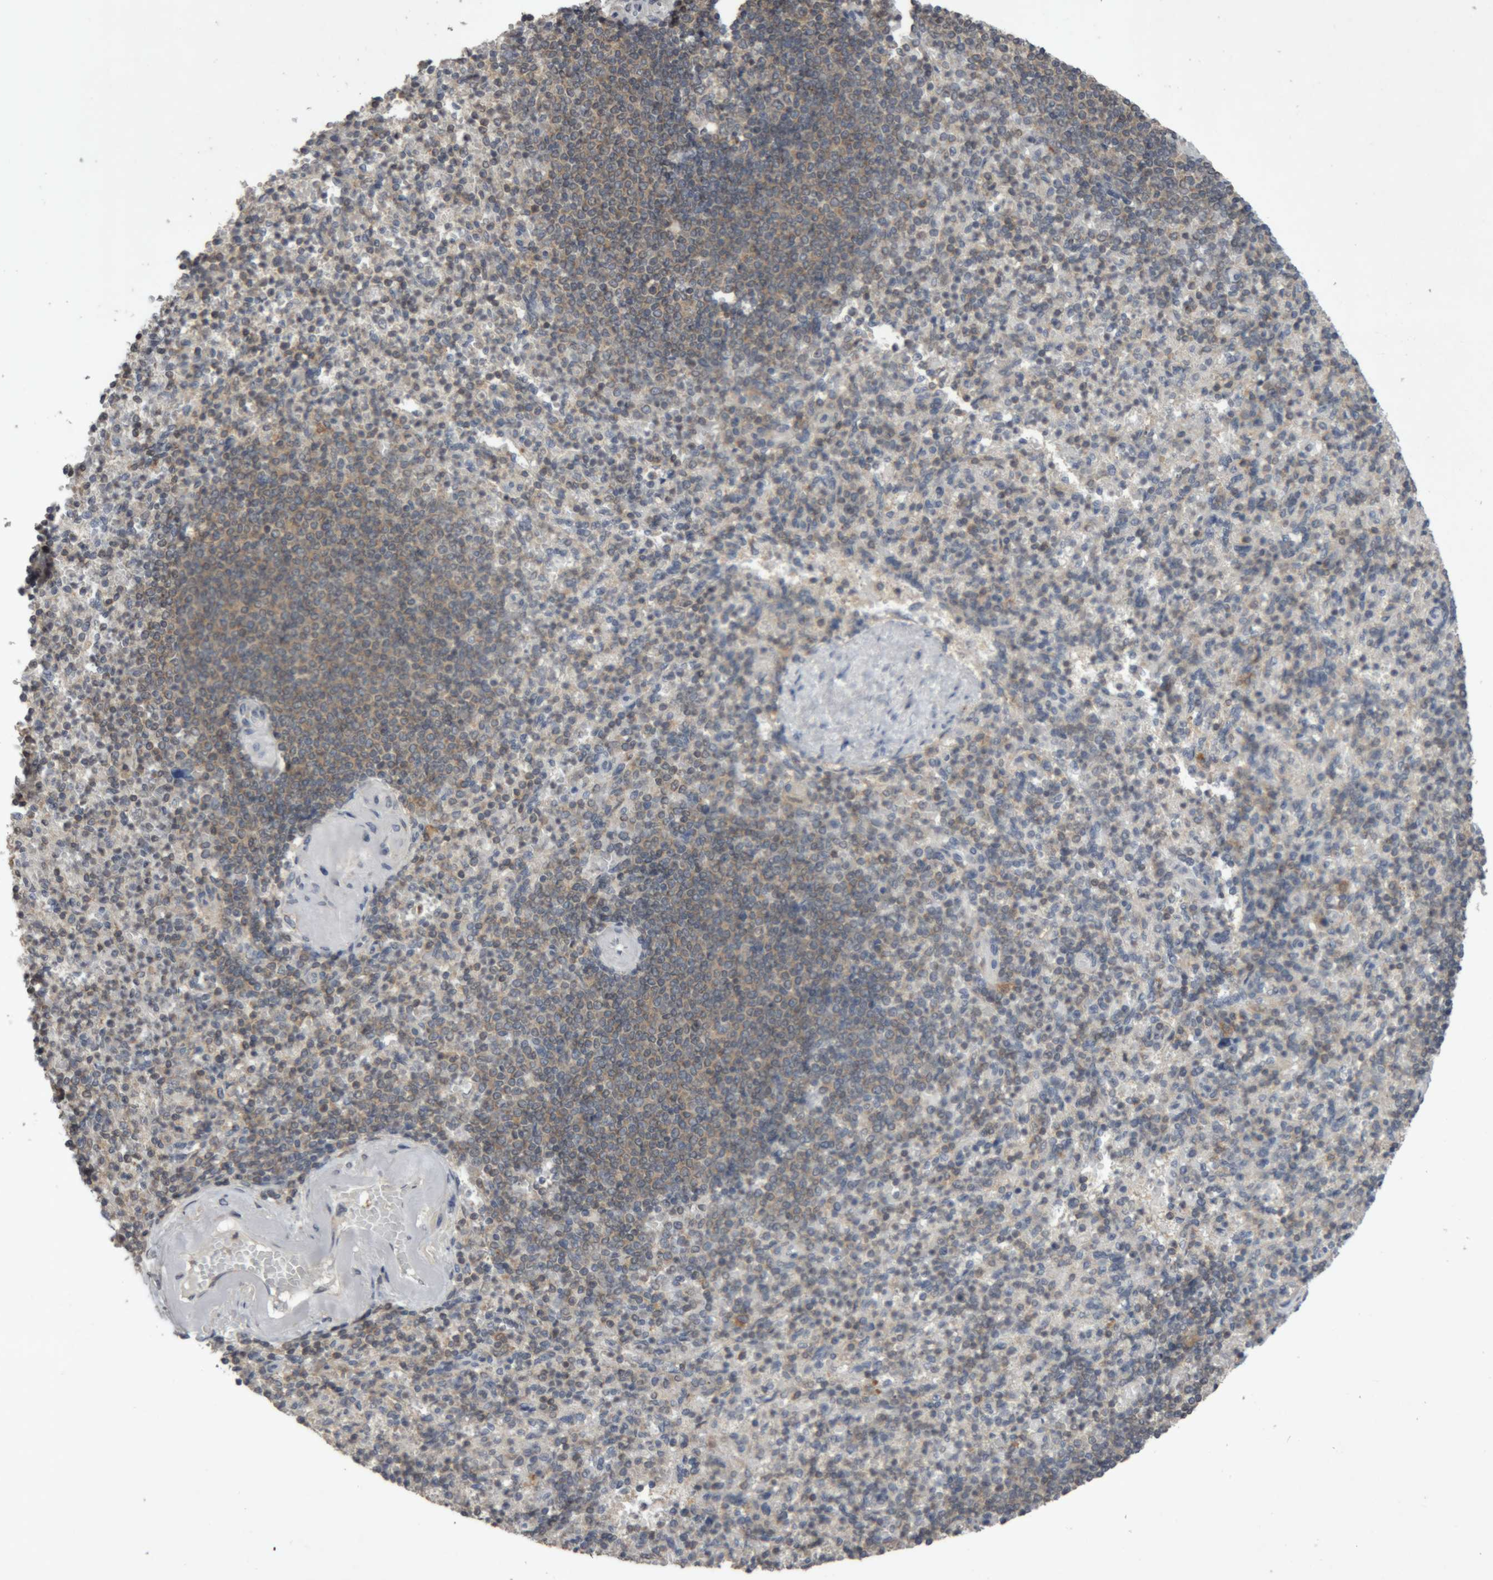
{"staining": {"intensity": "weak", "quantity": "25%-75%", "location": "cytoplasmic/membranous"}, "tissue": "spleen", "cell_type": "Cells in red pulp", "image_type": "normal", "snomed": [{"axis": "morphology", "description": "Normal tissue, NOS"}, {"axis": "topography", "description": "Spleen"}], "caption": "Cells in red pulp reveal weak cytoplasmic/membranous positivity in approximately 25%-75% of cells in normal spleen. (Brightfield microscopy of DAB IHC at high magnification).", "gene": "NFATC2", "patient": {"sex": "female", "age": 74}}